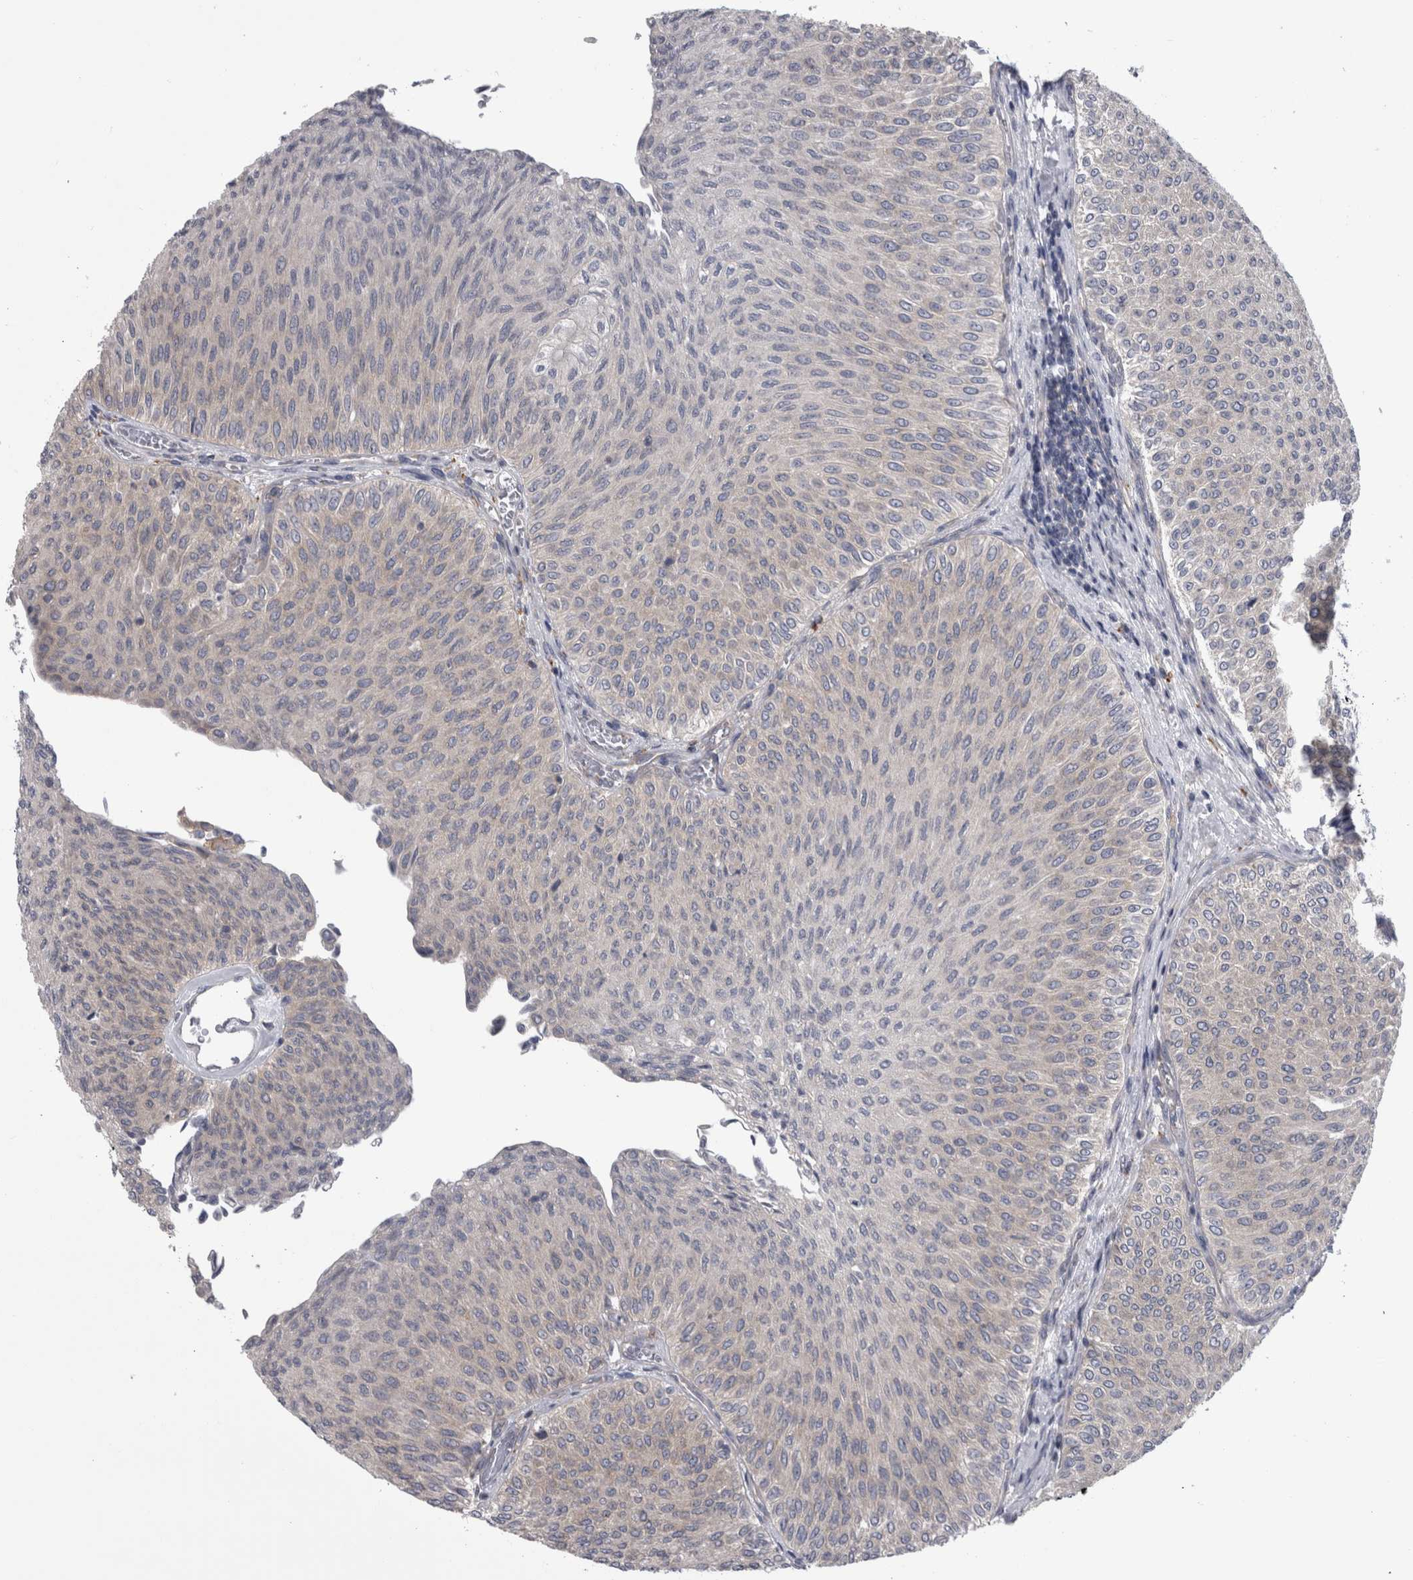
{"staining": {"intensity": "weak", "quantity": "<25%", "location": "cytoplasmic/membranous"}, "tissue": "urothelial cancer", "cell_type": "Tumor cells", "image_type": "cancer", "snomed": [{"axis": "morphology", "description": "Urothelial carcinoma, Low grade"}, {"axis": "topography", "description": "Urinary bladder"}], "caption": "Tumor cells are negative for protein expression in human urothelial cancer.", "gene": "PRRC2C", "patient": {"sex": "male", "age": 78}}